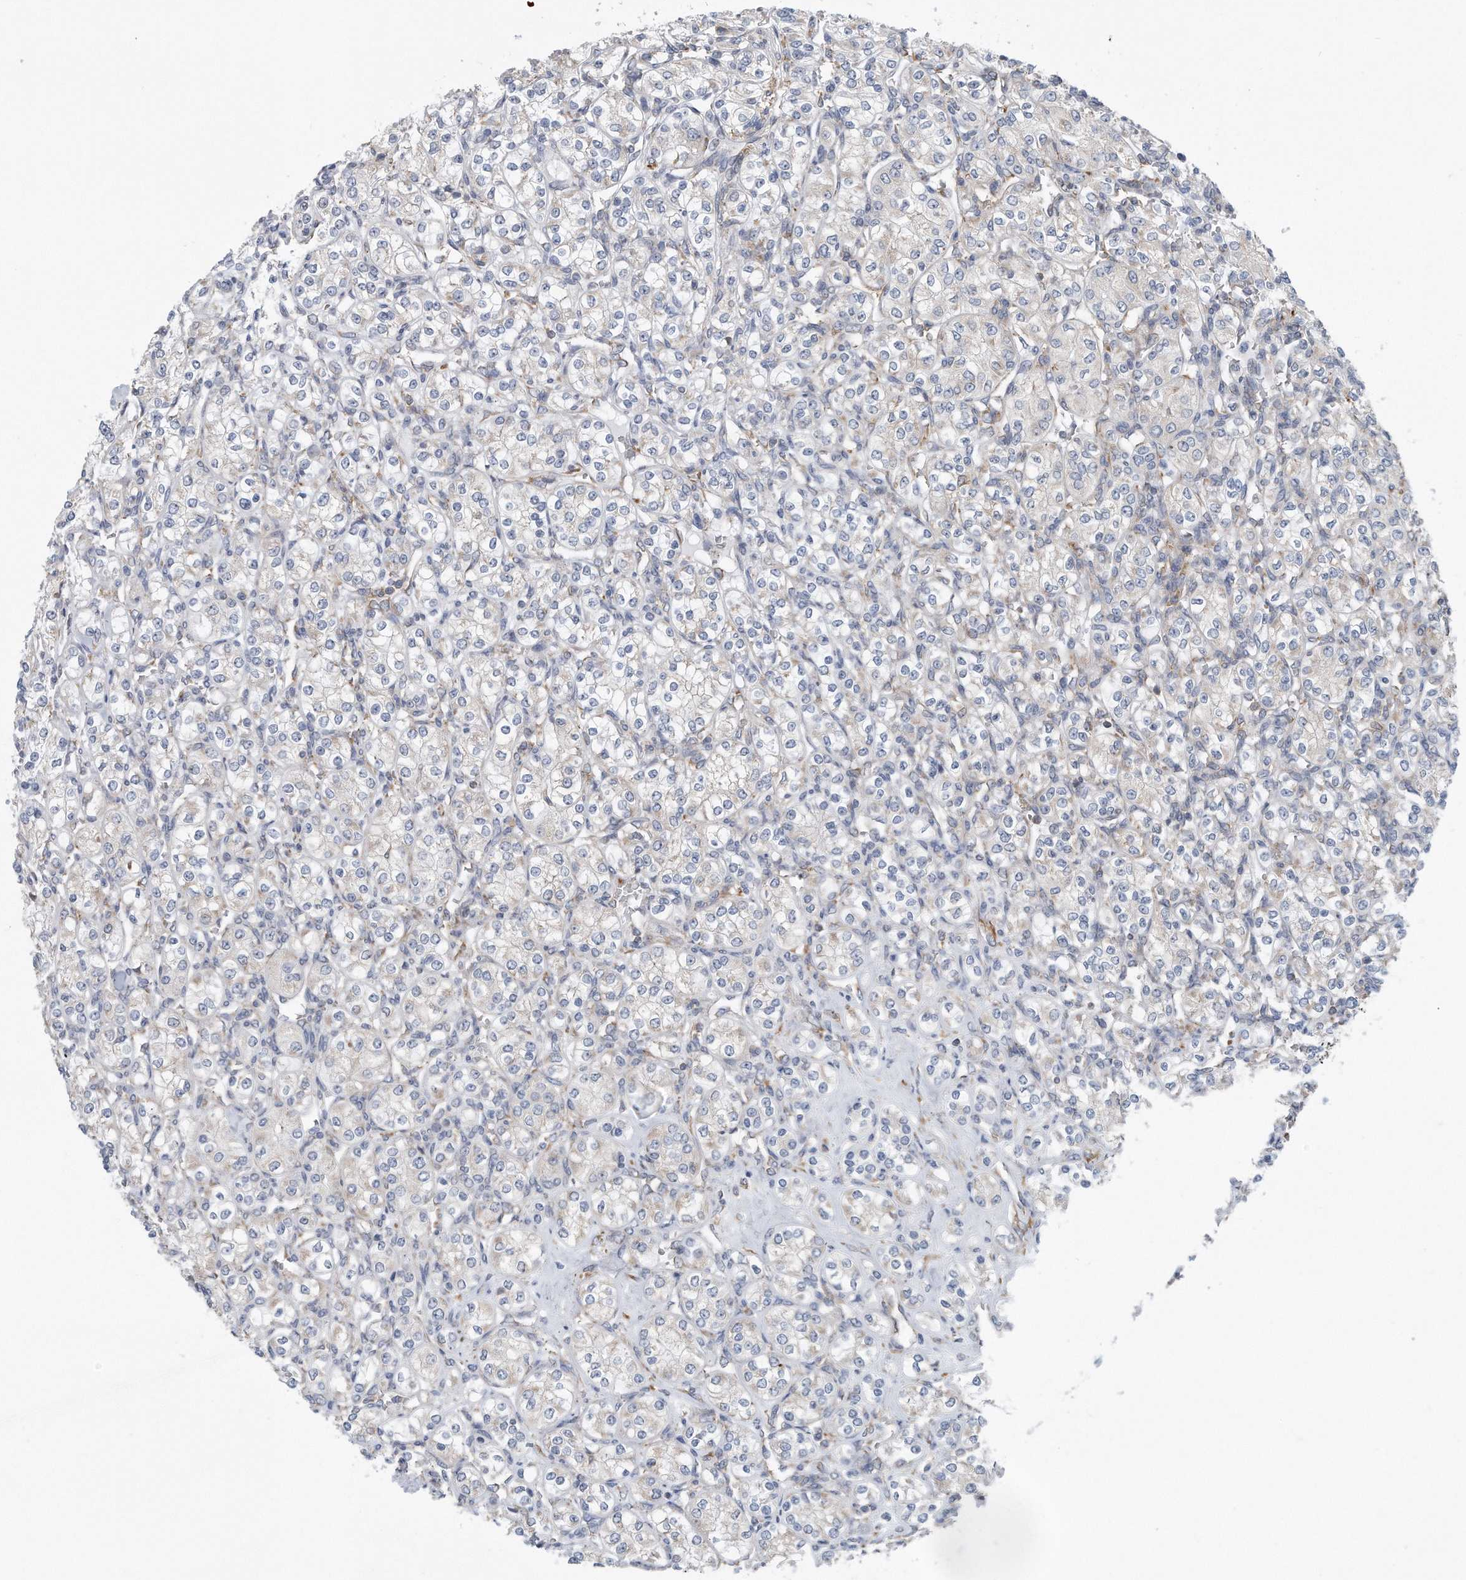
{"staining": {"intensity": "negative", "quantity": "none", "location": "none"}, "tissue": "renal cancer", "cell_type": "Tumor cells", "image_type": "cancer", "snomed": [{"axis": "morphology", "description": "Adenocarcinoma, NOS"}, {"axis": "topography", "description": "Kidney"}], "caption": "DAB (3,3'-diaminobenzidine) immunohistochemical staining of human adenocarcinoma (renal) exhibits no significant staining in tumor cells.", "gene": "RPL26L1", "patient": {"sex": "male", "age": 77}}